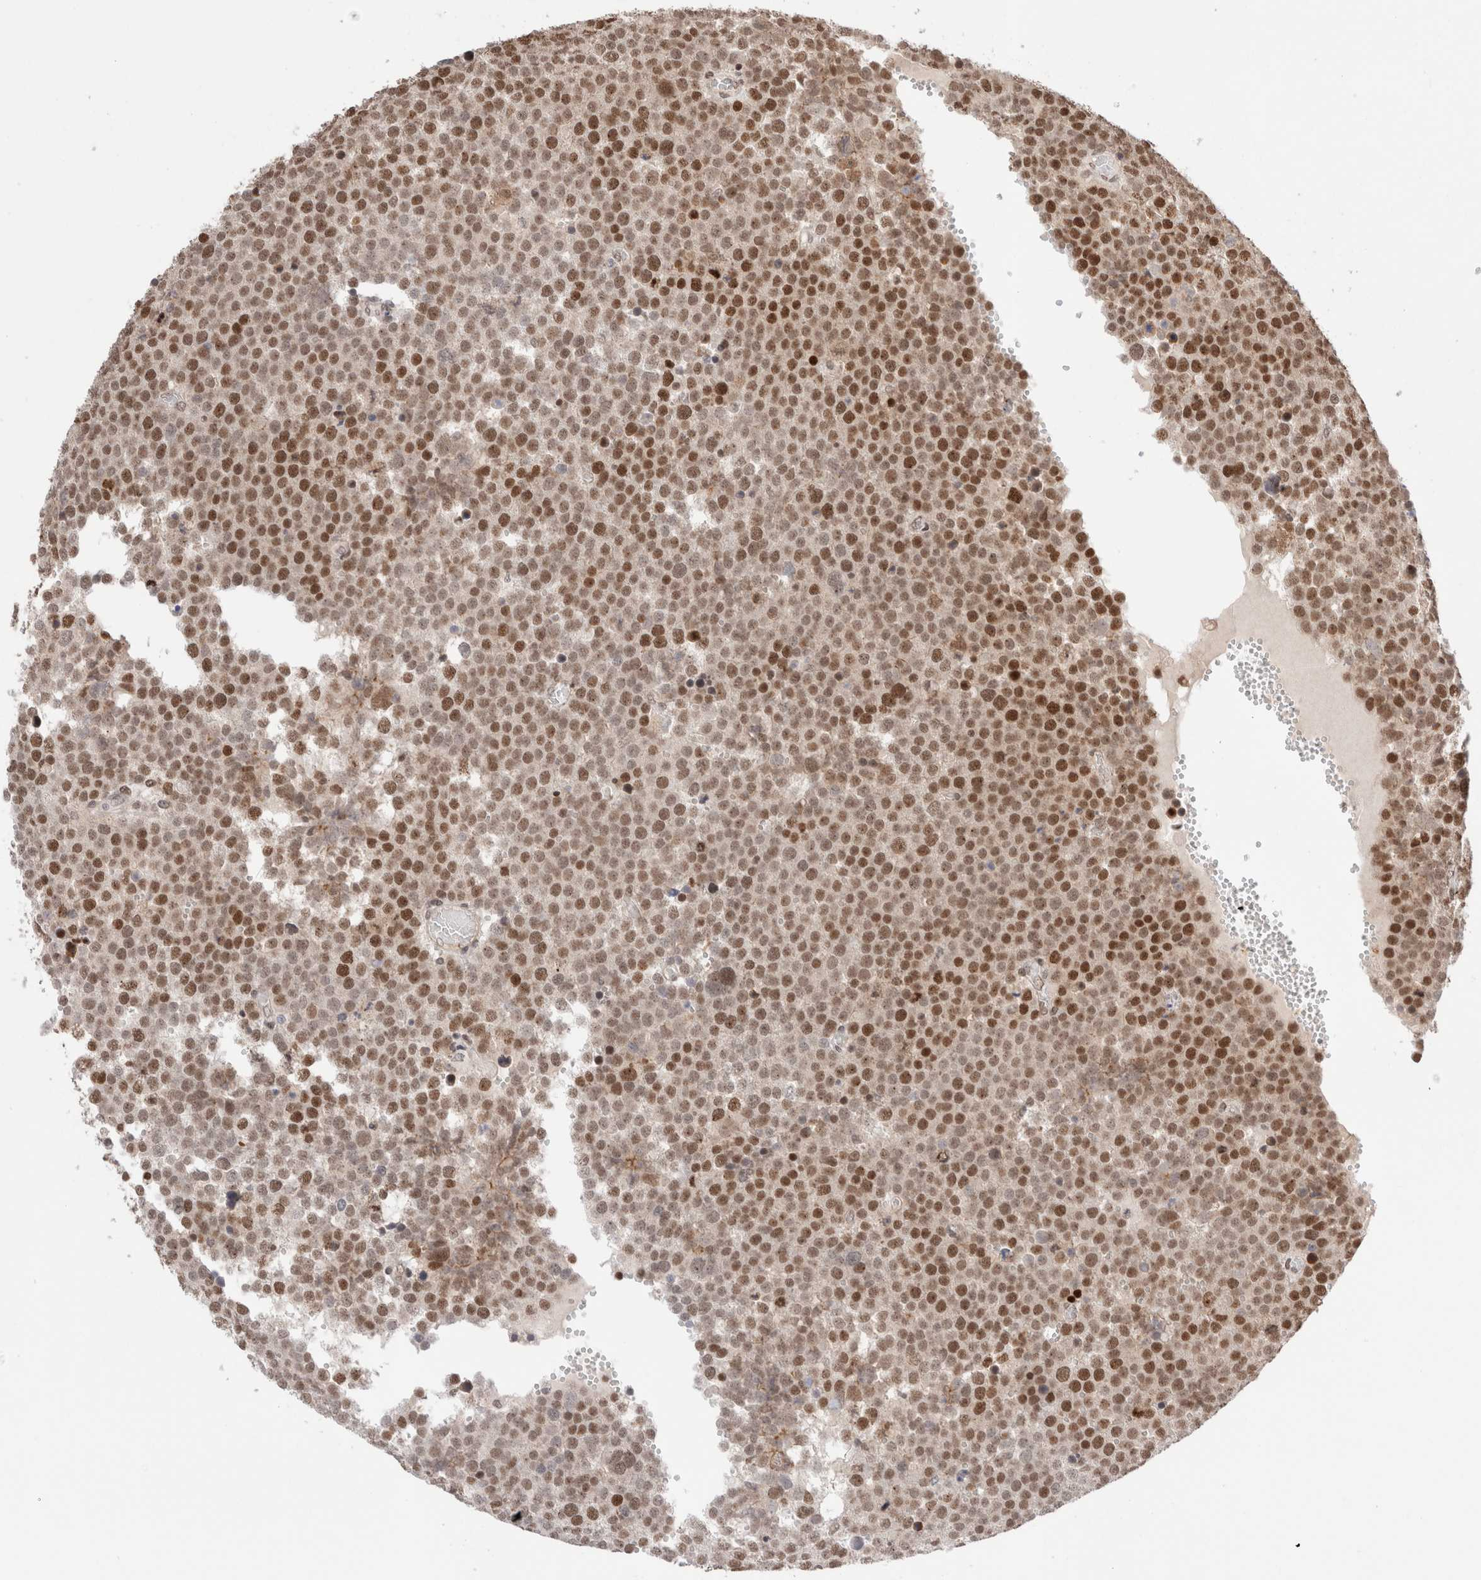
{"staining": {"intensity": "moderate", "quantity": ">75%", "location": "nuclear"}, "tissue": "testis cancer", "cell_type": "Tumor cells", "image_type": "cancer", "snomed": [{"axis": "morphology", "description": "Seminoma, NOS"}, {"axis": "topography", "description": "Testis"}], "caption": "IHC of human seminoma (testis) displays medium levels of moderate nuclear expression in about >75% of tumor cells. IHC stains the protein of interest in brown and the nuclei are stained blue.", "gene": "GATAD2A", "patient": {"sex": "male", "age": 71}}